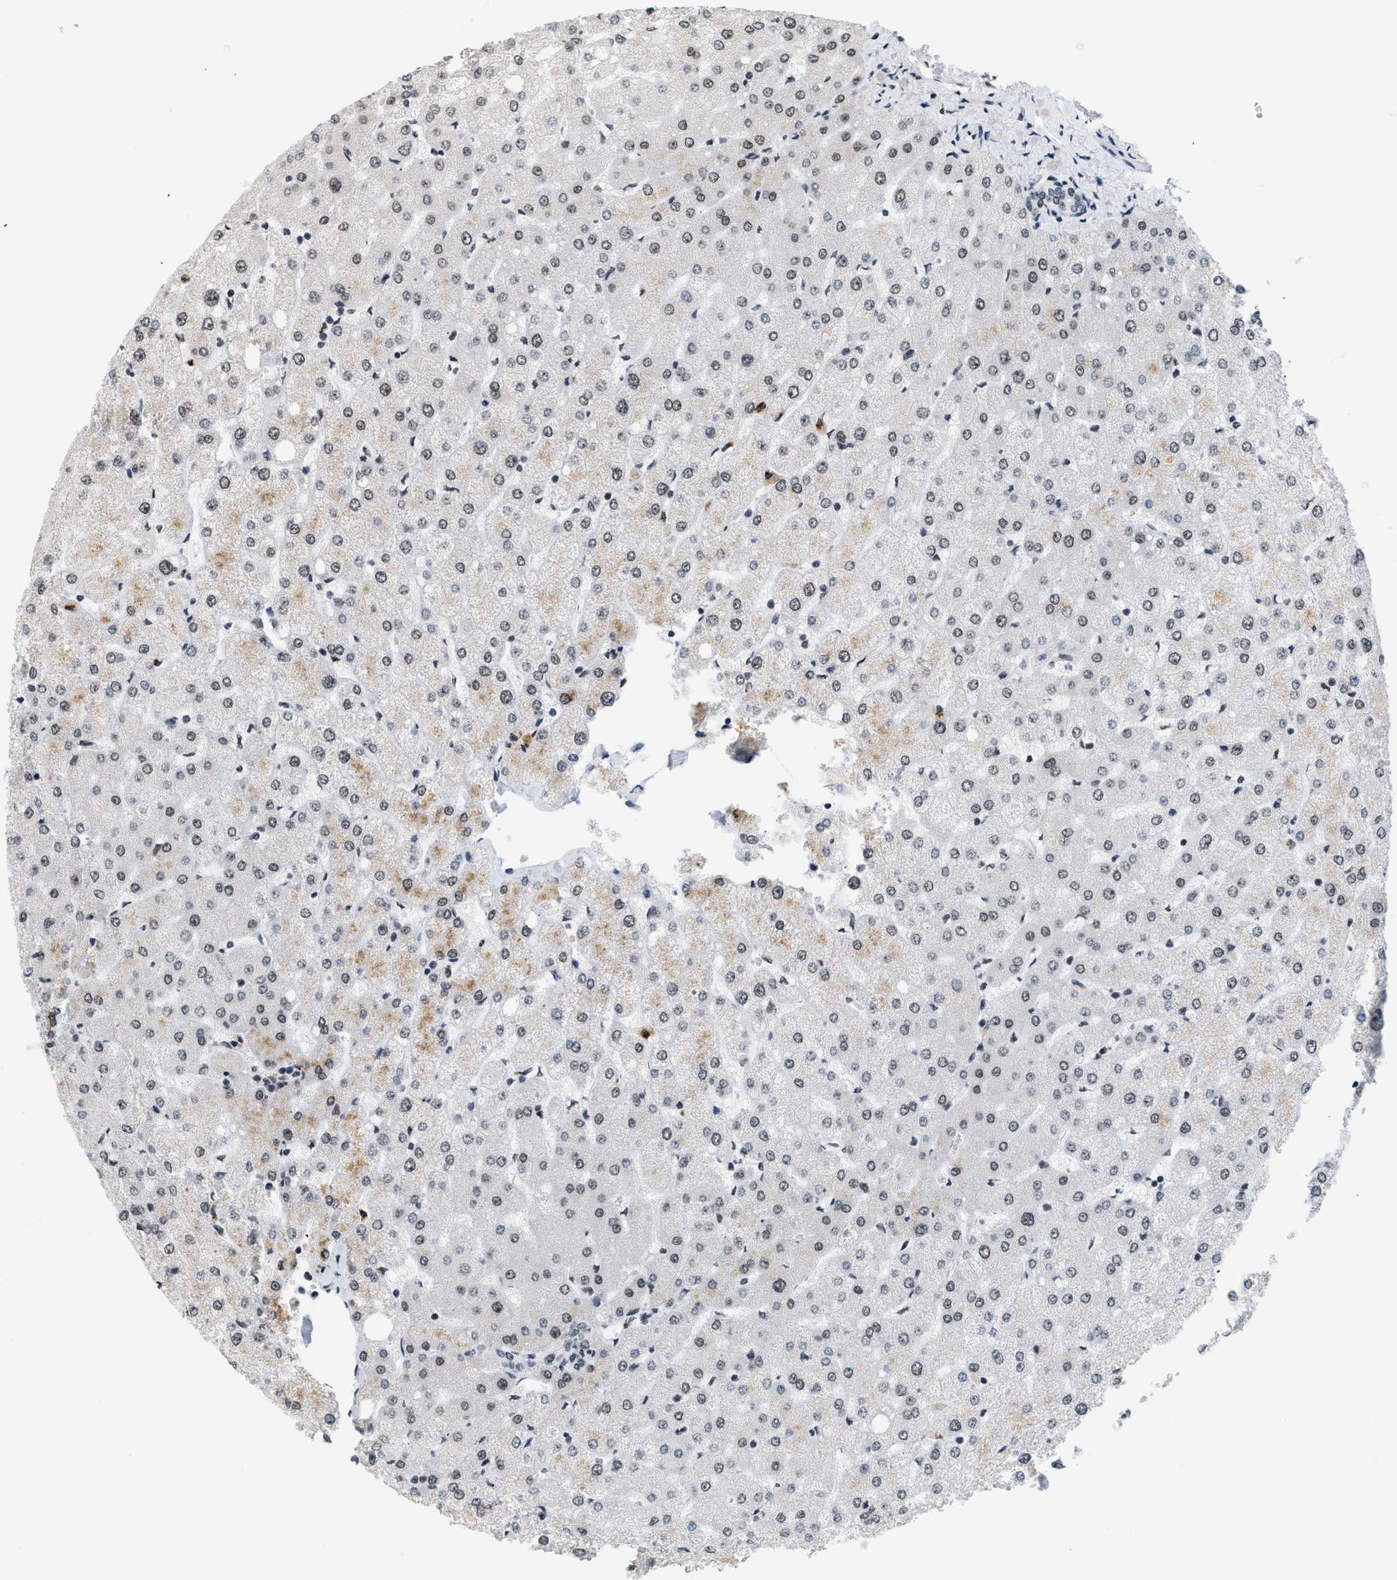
{"staining": {"intensity": "weak", "quantity": "25%-75%", "location": "nuclear"}, "tissue": "liver", "cell_type": "Cholangiocytes", "image_type": "normal", "snomed": [{"axis": "morphology", "description": "Normal tissue, NOS"}, {"axis": "topography", "description": "Liver"}], "caption": "High-power microscopy captured an IHC histopathology image of unremarkable liver, revealing weak nuclear positivity in about 25%-75% of cholangiocytes. Immunohistochemistry stains the protein in brown and the nuclei are stained blue.", "gene": "RAF1", "patient": {"sex": "female", "age": 54}}